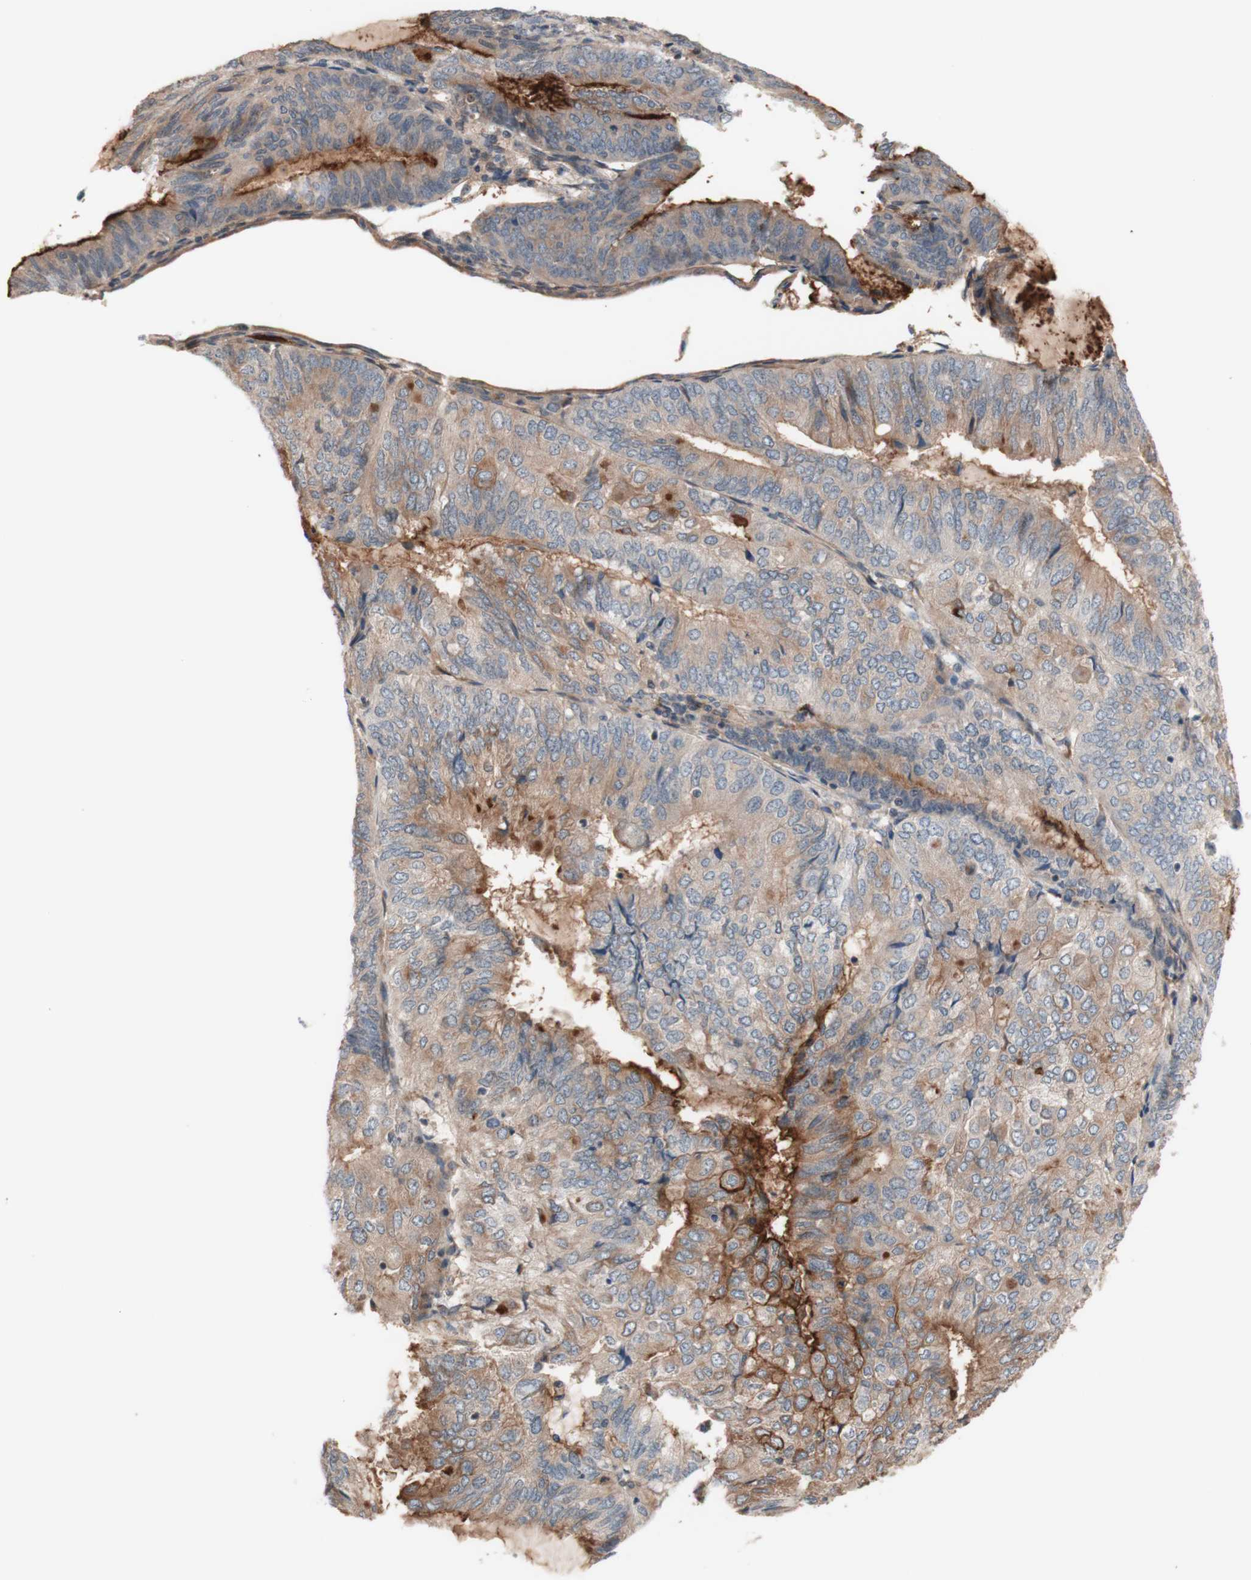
{"staining": {"intensity": "moderate", "quantity": "25%-75%", "location": "cytoplasmic/membranous"}, "tissue": "endometrial cancer", "cell_type": "Tumor cells", "image_type": "cancer", "snomed": [{"axis": "morphology", "description": "Adenocarcinoma, NOS"}, {"axis": "topography", "description": "Endometrium"}], "caption": "A brown stain labels moderate cytoplasmic/membranous staining of a protein in endometrial cancer tumor cells. (Stains: DAB in brown, nuclei in blue, Microscopy: brightfield microscopy at high magnification).", "gene": "CD55", "patient": {"sex": "female", "age": 81}}